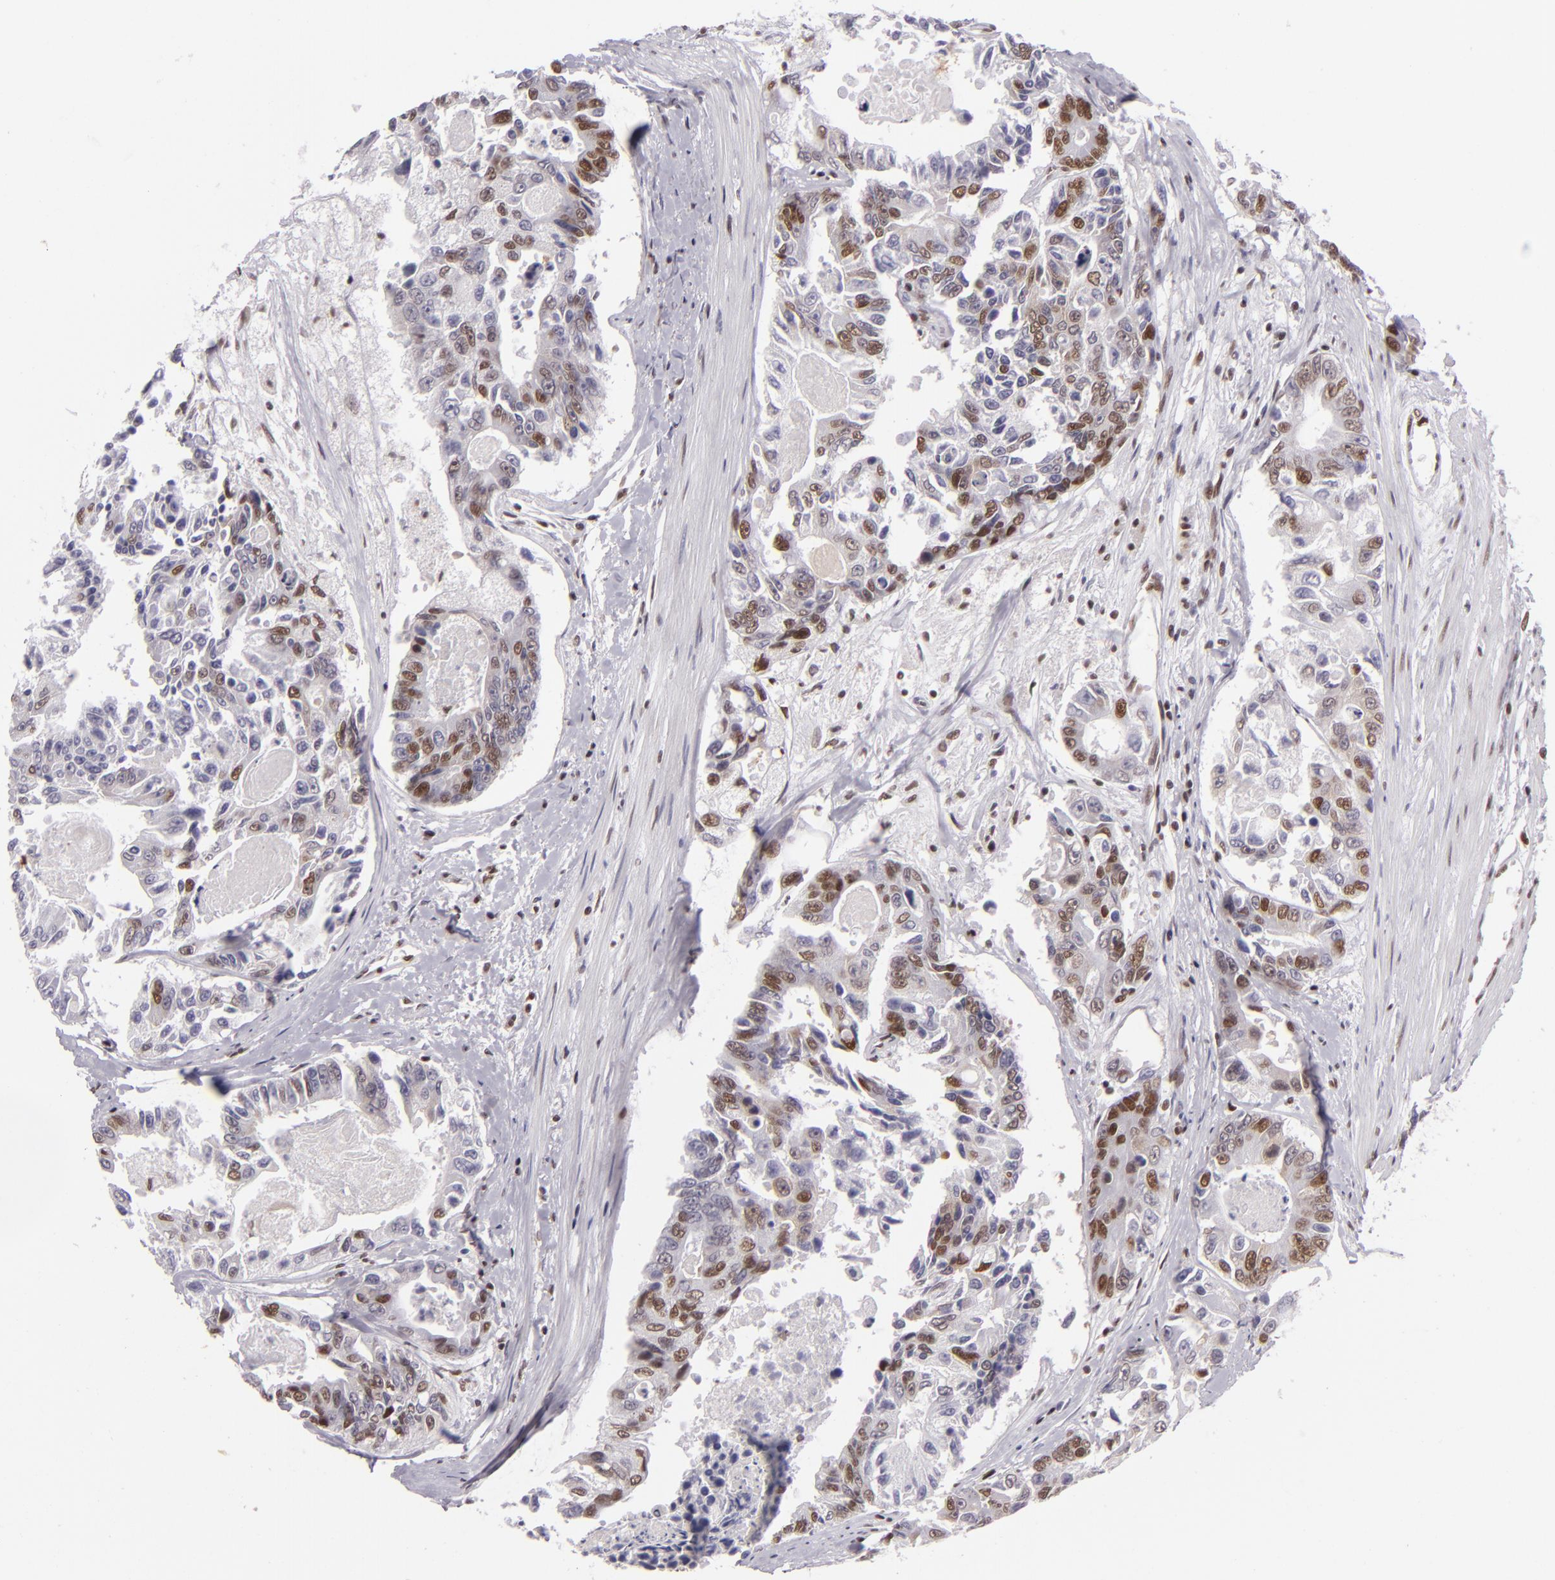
{"staining": {"intensity": "moderate", "quantity": "25%-75%", "location": "nuclear"}, "tissue": "colorectal cancer", "cell_type": "Tumor cells", "image_type": "cancer", "snomed": [{"axis": "morphology", "description": "Adenocarcinoma, NOS"}, {"axis": "topography", "description": "Colon"}], "caption": "Protein staining by immunohistochemistry (IHC) demonstrates moderate nuclear expression in approximately 25%-75% of tumor cells in colorectal adenocarcinoma.", "gene": "BRD8", "patient": {"sex": "female", "age": 86}}